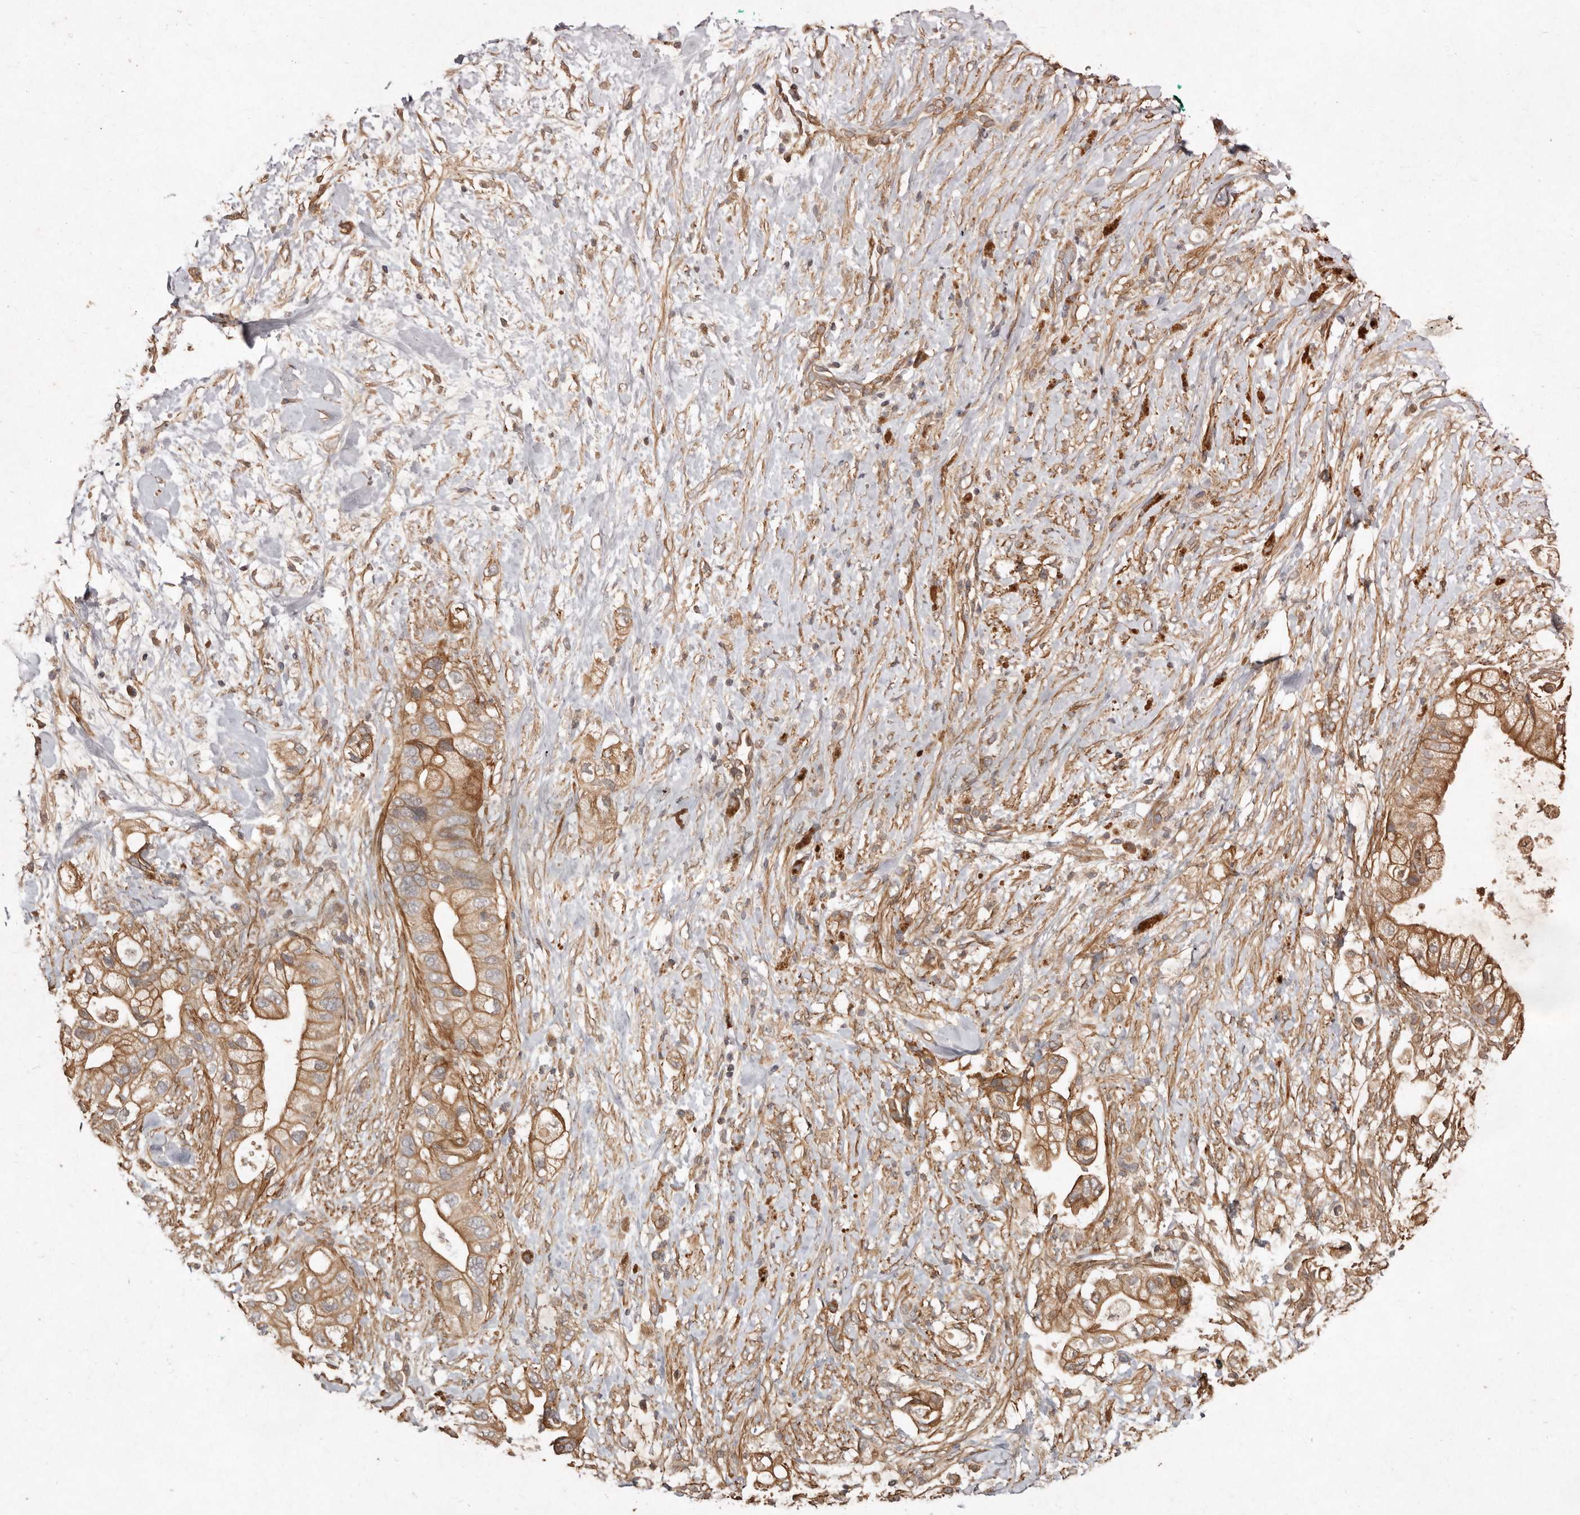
{"staining": {"intensity": "moderate", "quantity": ">75%", "location": "cytoplasmic/membranous"}, "tissue": "pancreatic cancer", "cell_type": "Tumor cells", "image_type": "cancer", "snomed": [{"axis": "morphology", "description": "Adenocarcinoma, NOS"}, {"axis": "topography", "description": "Pancreas"}], "caption": "Brown immunohistochemical staining in pancreatic adenocarcinoma reveals moderate cytoplasmic/membranous staining in approximately >75% of tumor cells.", "gene": "SEMA3A", "patient": {"sex": "male", "age": 53}}